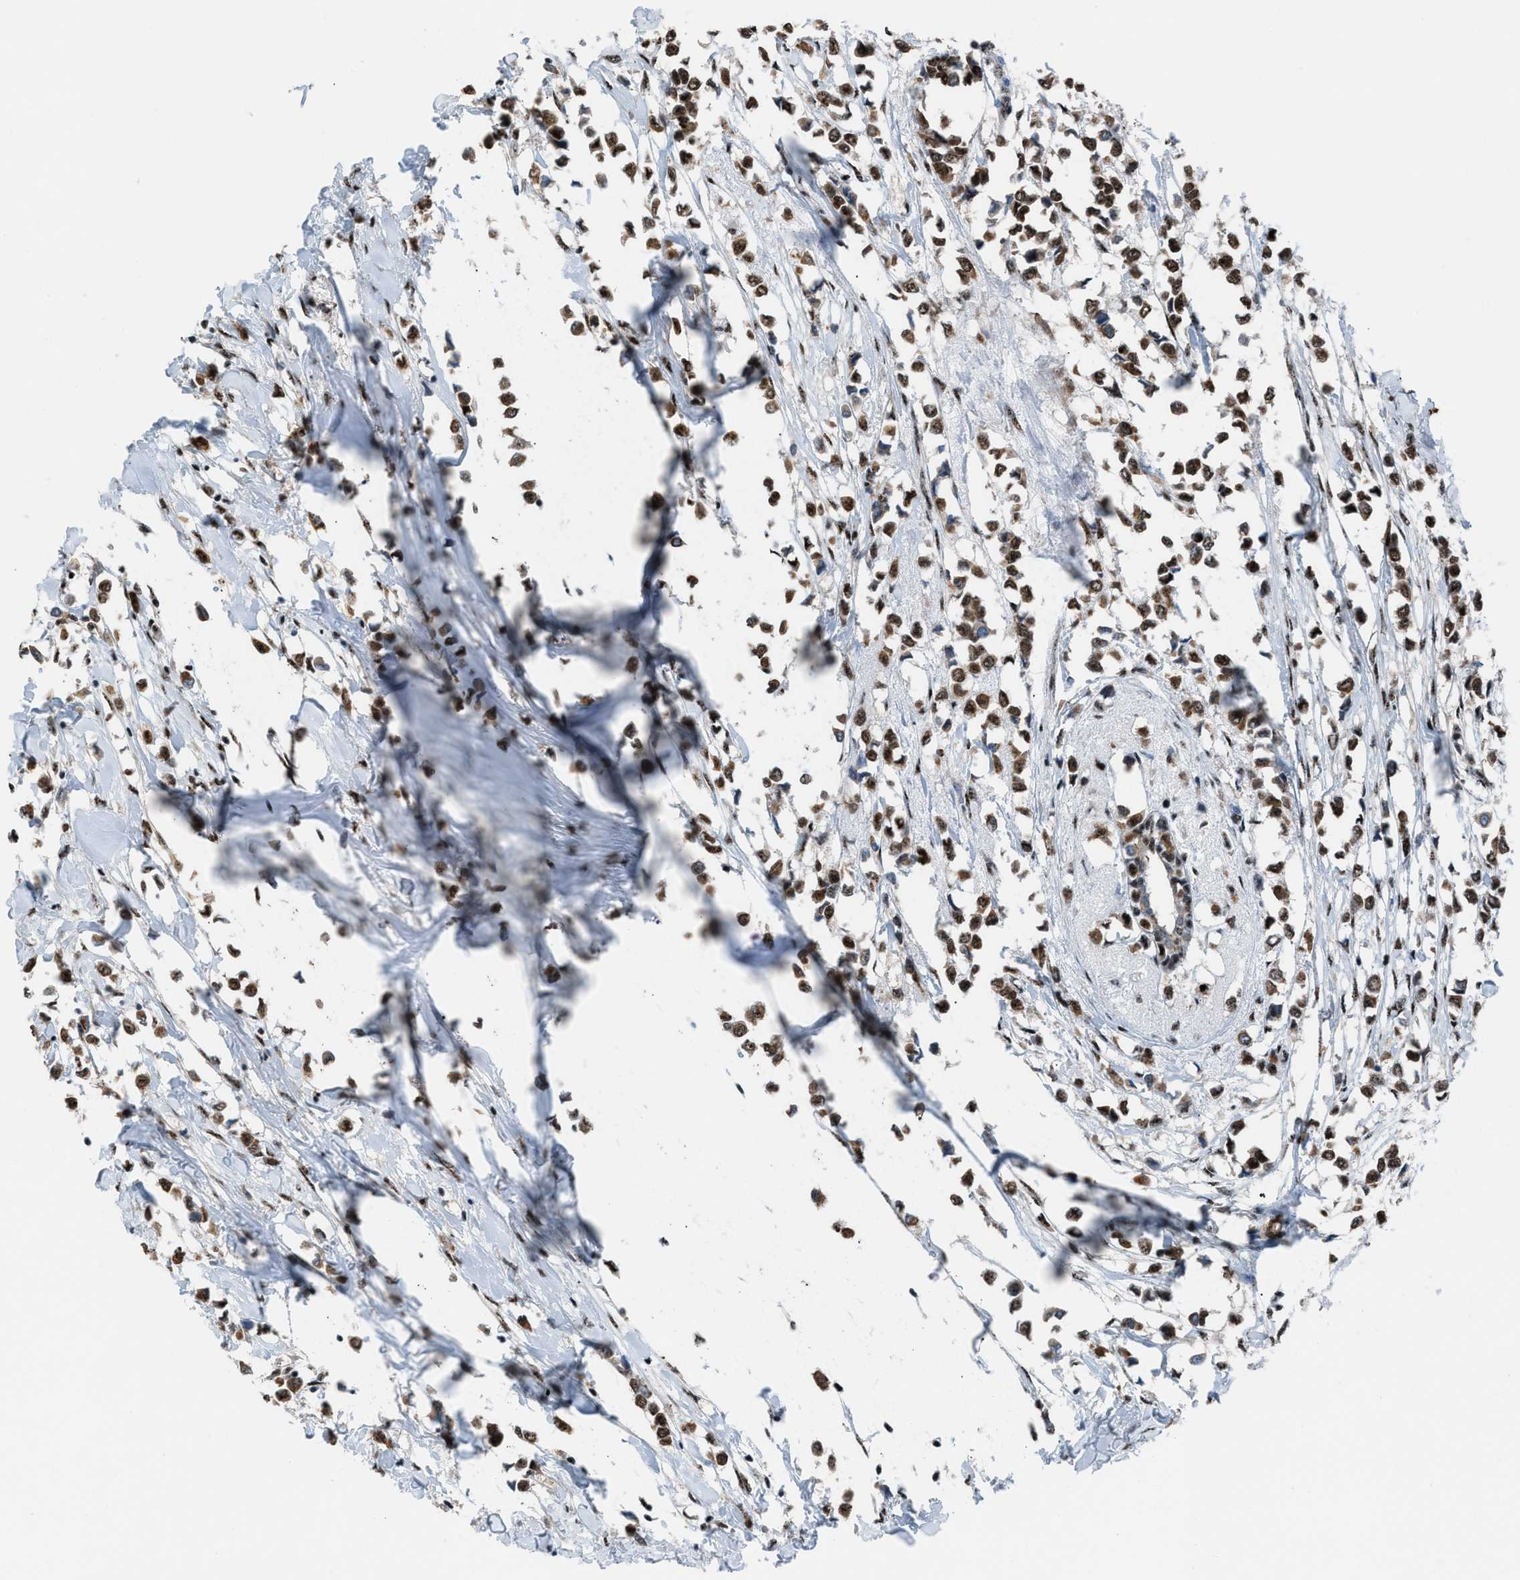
{"staining": {"intensity": "moderate", "quantity": ">75%", "location": "nuclear"}, "tissue": "breast cancer", "cell_type": "Tumor cells", "image_type": "cancer", "snomed": [{"axis": "morphology", "description": "Lobular carcinoma"}, {"axis": "topography", "description": "Breast"}], "caption": "The photomicrograph displays staining of breast cancer (lobular carcinoma), revealing moderate nuclear protein positivity (brown color) within tumor cells. (DAB IHC, brown staining for protein, blue staining for nuclei).", "gene": "CENPP", "patient": {"sex": "female", "age": 51}}